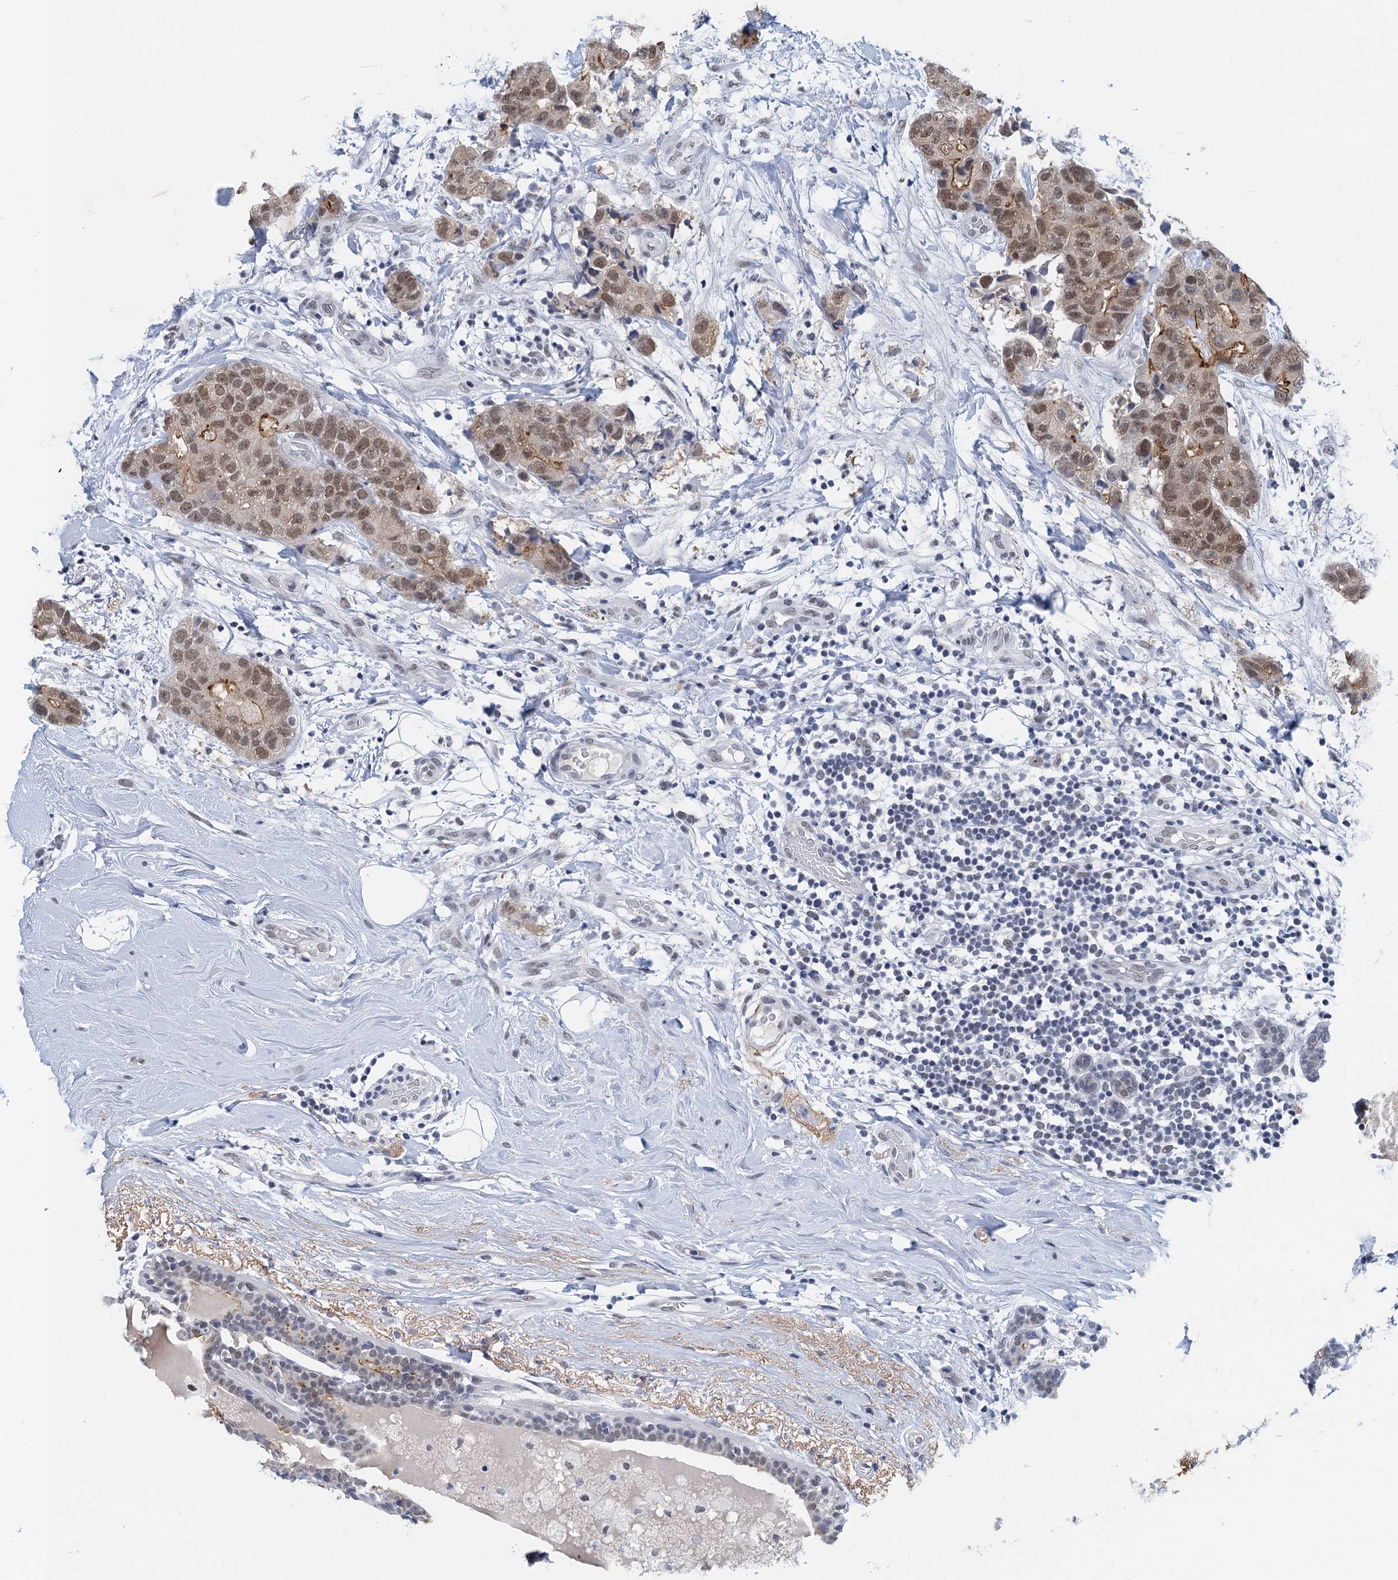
{"staining": {"intensity": "moderate", "quantity": ">75%", "location": "cytoplasmic/membranous,nuclear"}, "tissue": "breast cancer", "cell_type": "Tumor cells", "image_type": "cancer", "snomed": [{"axis": "morphology", "description": "Duct carcinoma"}, {"axis": "topography", "description": "Breast"}], "caption": "A photomicrograph showing moderate cytoplasmic/membranous and nuclear staining in about >75% of tumor cells in breast cancer, as visualized by brown immunohistochemical staining.", "gene": "EPS8L1", "patient": {"sex": "female", "age": 62}}